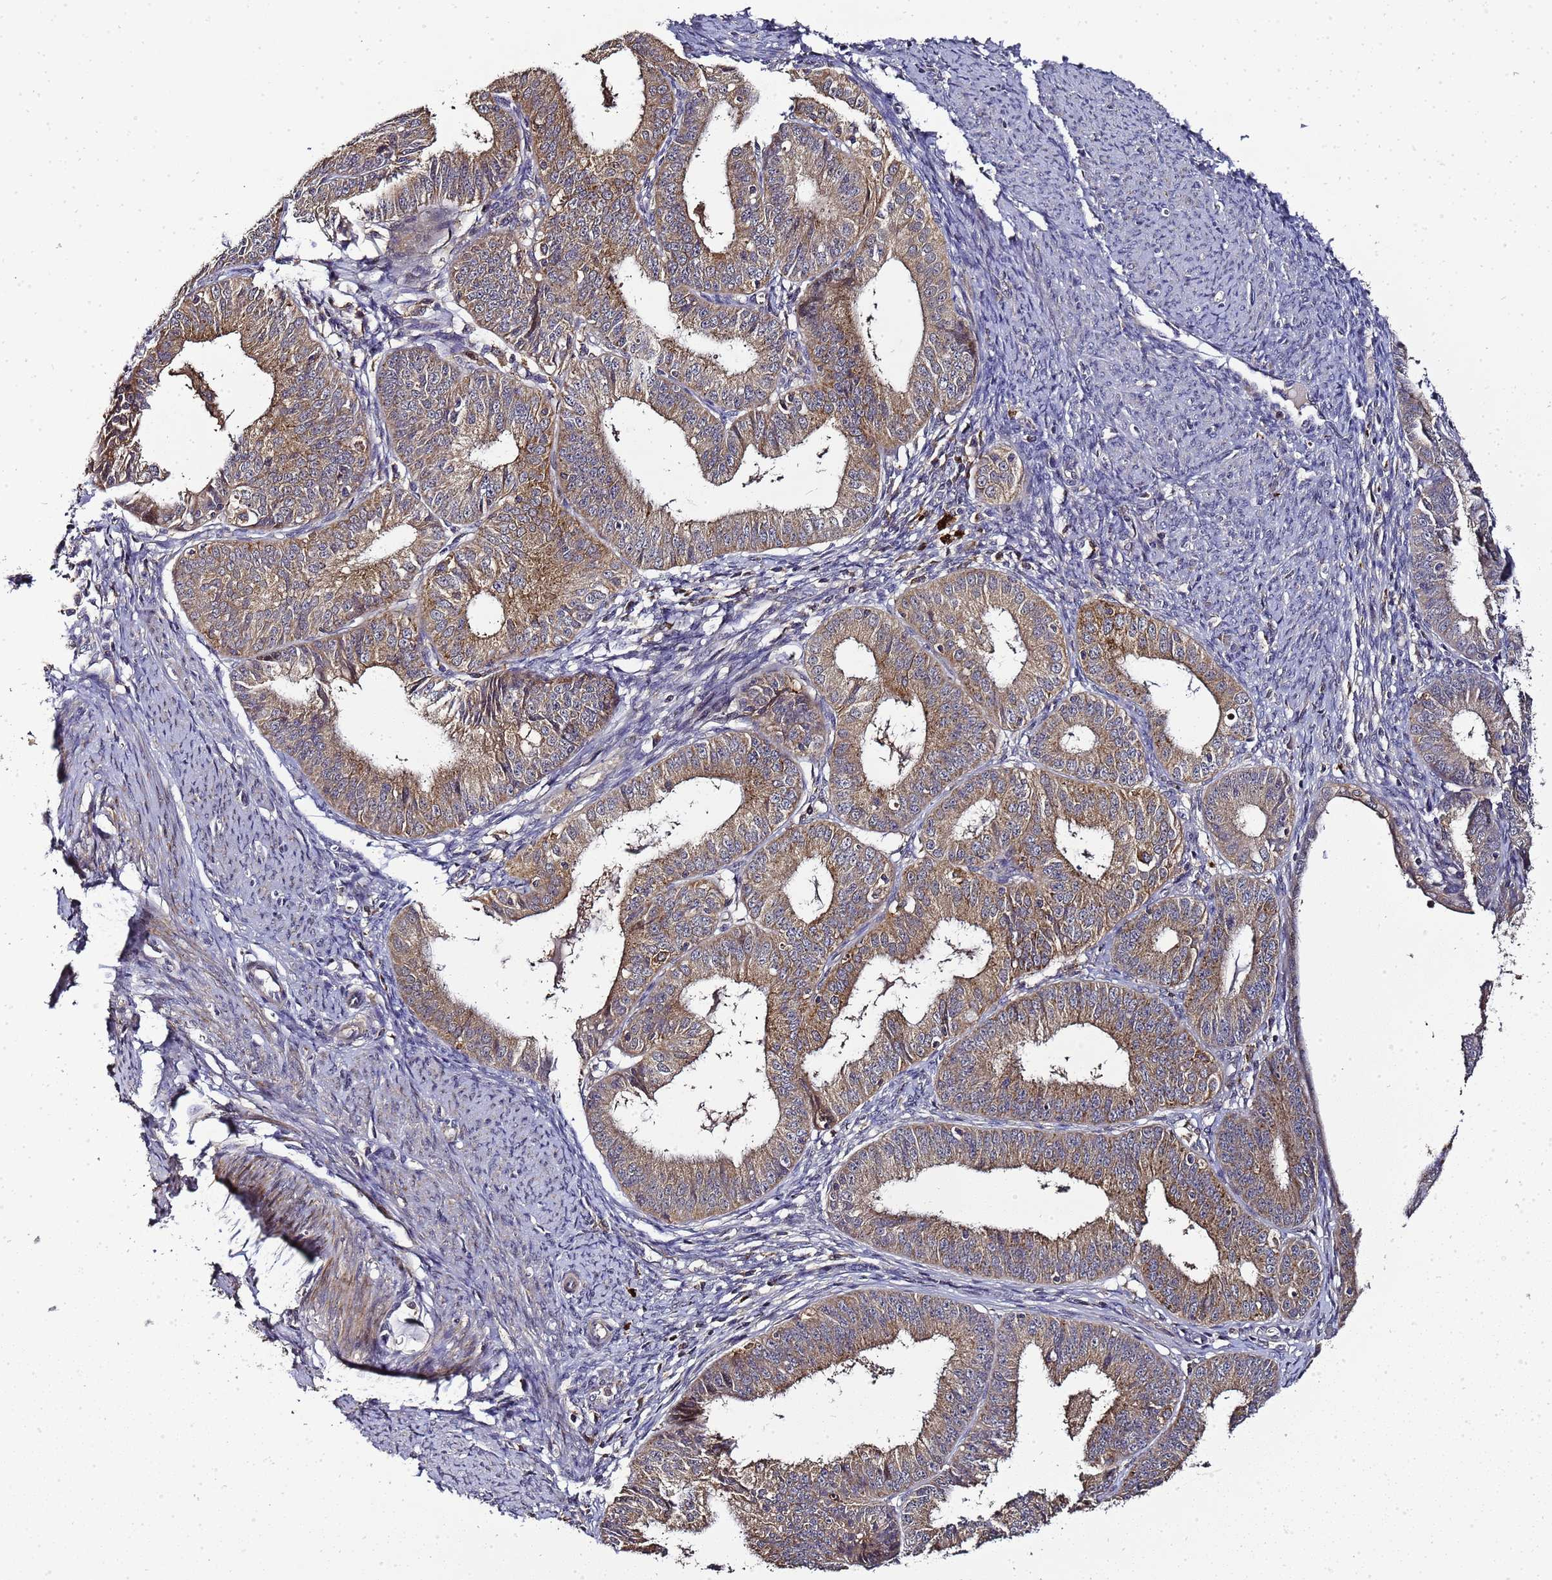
{"staining": {"intensity": "moderate", "quantity": ">75%", "location": "cytoplasmic/membranous"}, "tissue": "endometrial cancer", "cell_type": "Tumor cells", "image_type": "cancer", "snomed": [{"axis": "morphology", "description": "Adenocarcinoma, NOS"}, {"axis": "topography", "description": "Endometrium"}], "caption": "Endometrial cancer (adenocarcinoma) tissue exhibits moderate cytoplasmic/membranous positivity in about >75% of tumor cells (Brightfield microscopy of DAB IHC at high magnification).", "gene": "LGI4", "patient": {"sex": "female", "age": 51}}